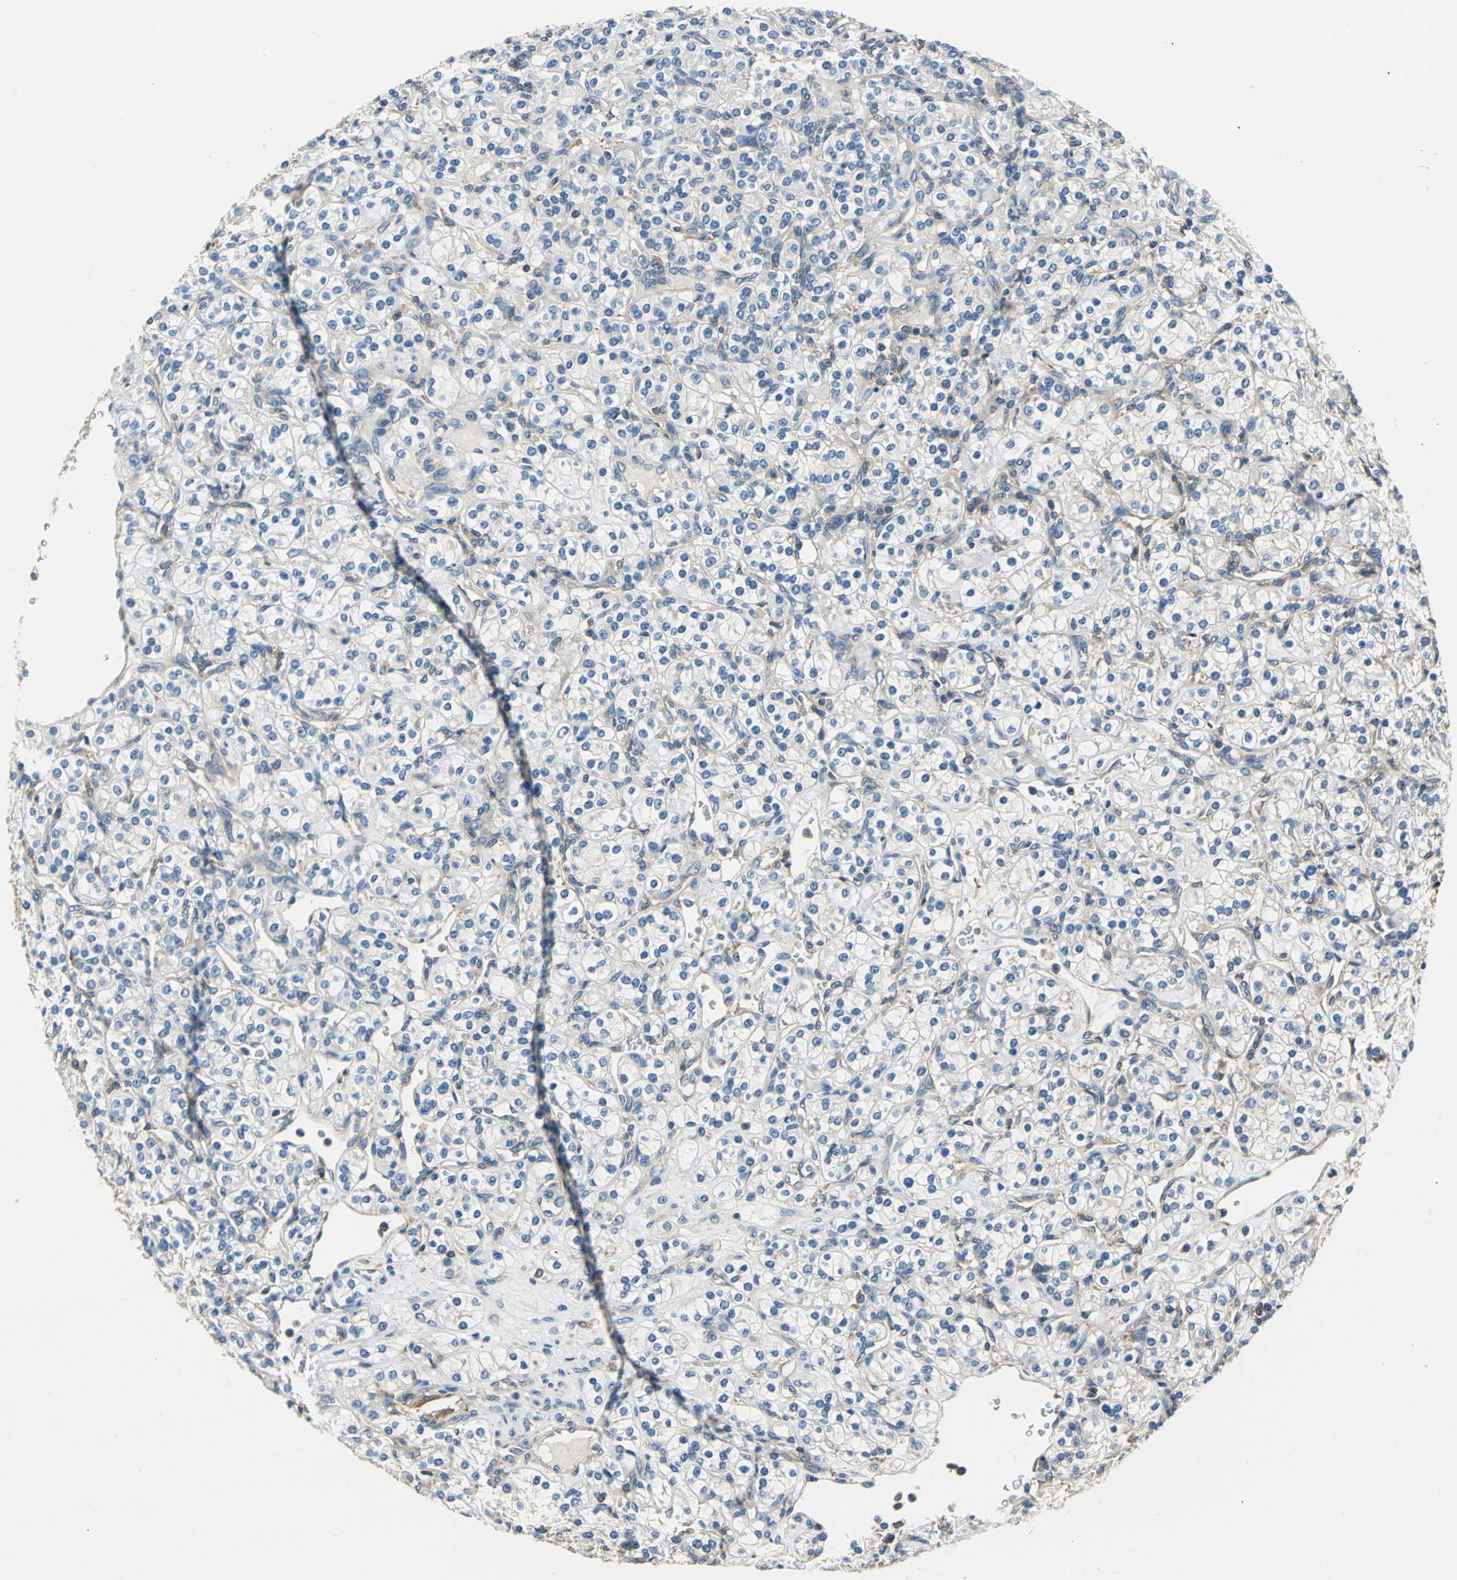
{"staining": {"intensity": "negative", "quantity": "none", "location": "none"}, "tissue": "renal cancer", "cell_type": "Tumor cells", "image_type": "cancer", "snomed": [{"axis": "morphology", "description": "Adenocarcinoma, NOS"}, {"axis": "topography", "description": "Kidney"}], "caption": "This is an immunohistochemistry (IHC) histopathology image of adenocarcinoma (renal). There is no expression in tumor cells.", "gene": "DDX3Y", "patient": {"sex": "male", "age": 77}}